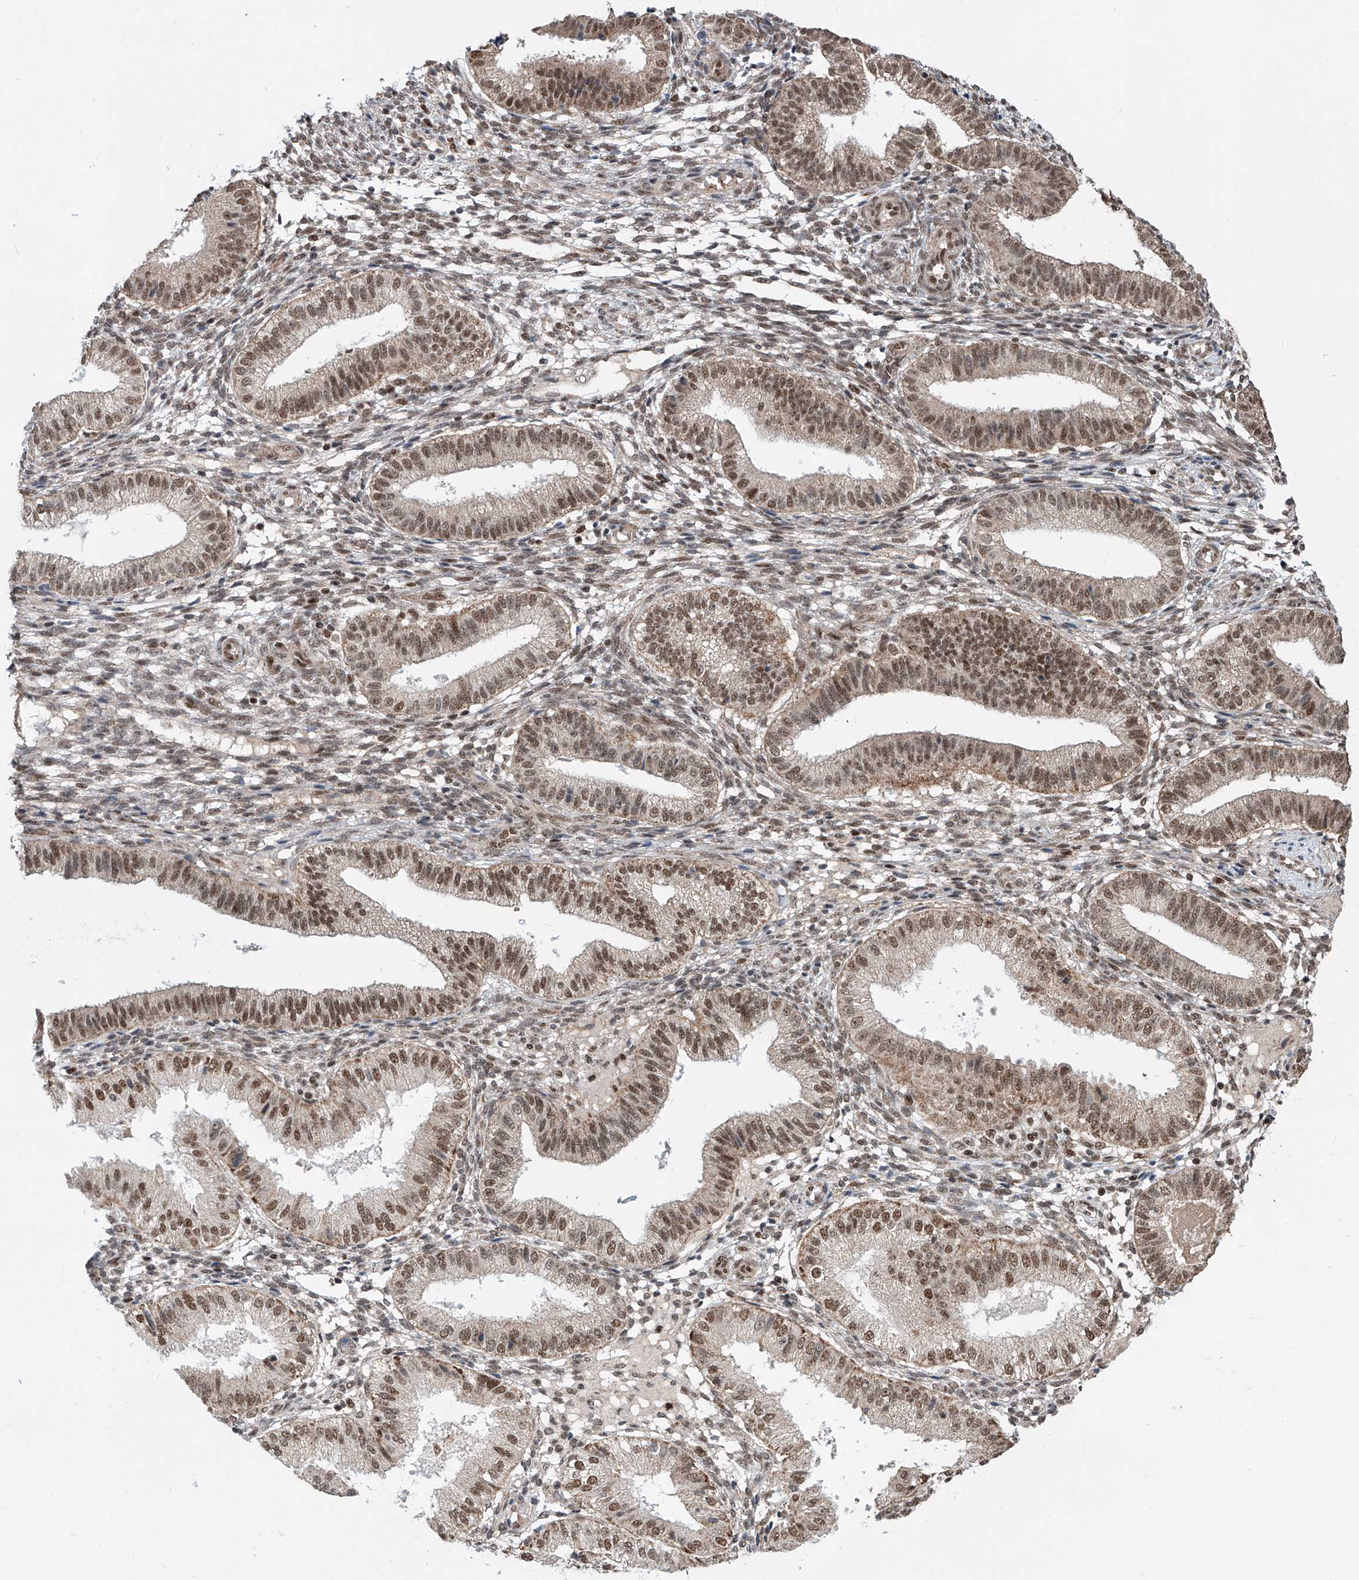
{"staining": {"intensity": "moderate", "quantity": "<25%", "location": "nuclear"}, "tissue": "endometrium", "cell_type": "Cells in endometrial stroma", "image_type": "normal", "snomed": [{"axis": "morphology", "description": "Normal tissue, NOS"}, {"axis": "topography", "description": "Endometrium"}], "caption": "Protein staining by IHC reveals moderate nuclear staining in about <25% of cells in endometrial stroma in normal endometrium. (DAB IHC, brown staining for protein, blue staining for nuclei).", "gene": "SDE2", "patient": {"sex": "female", "age": 39}}